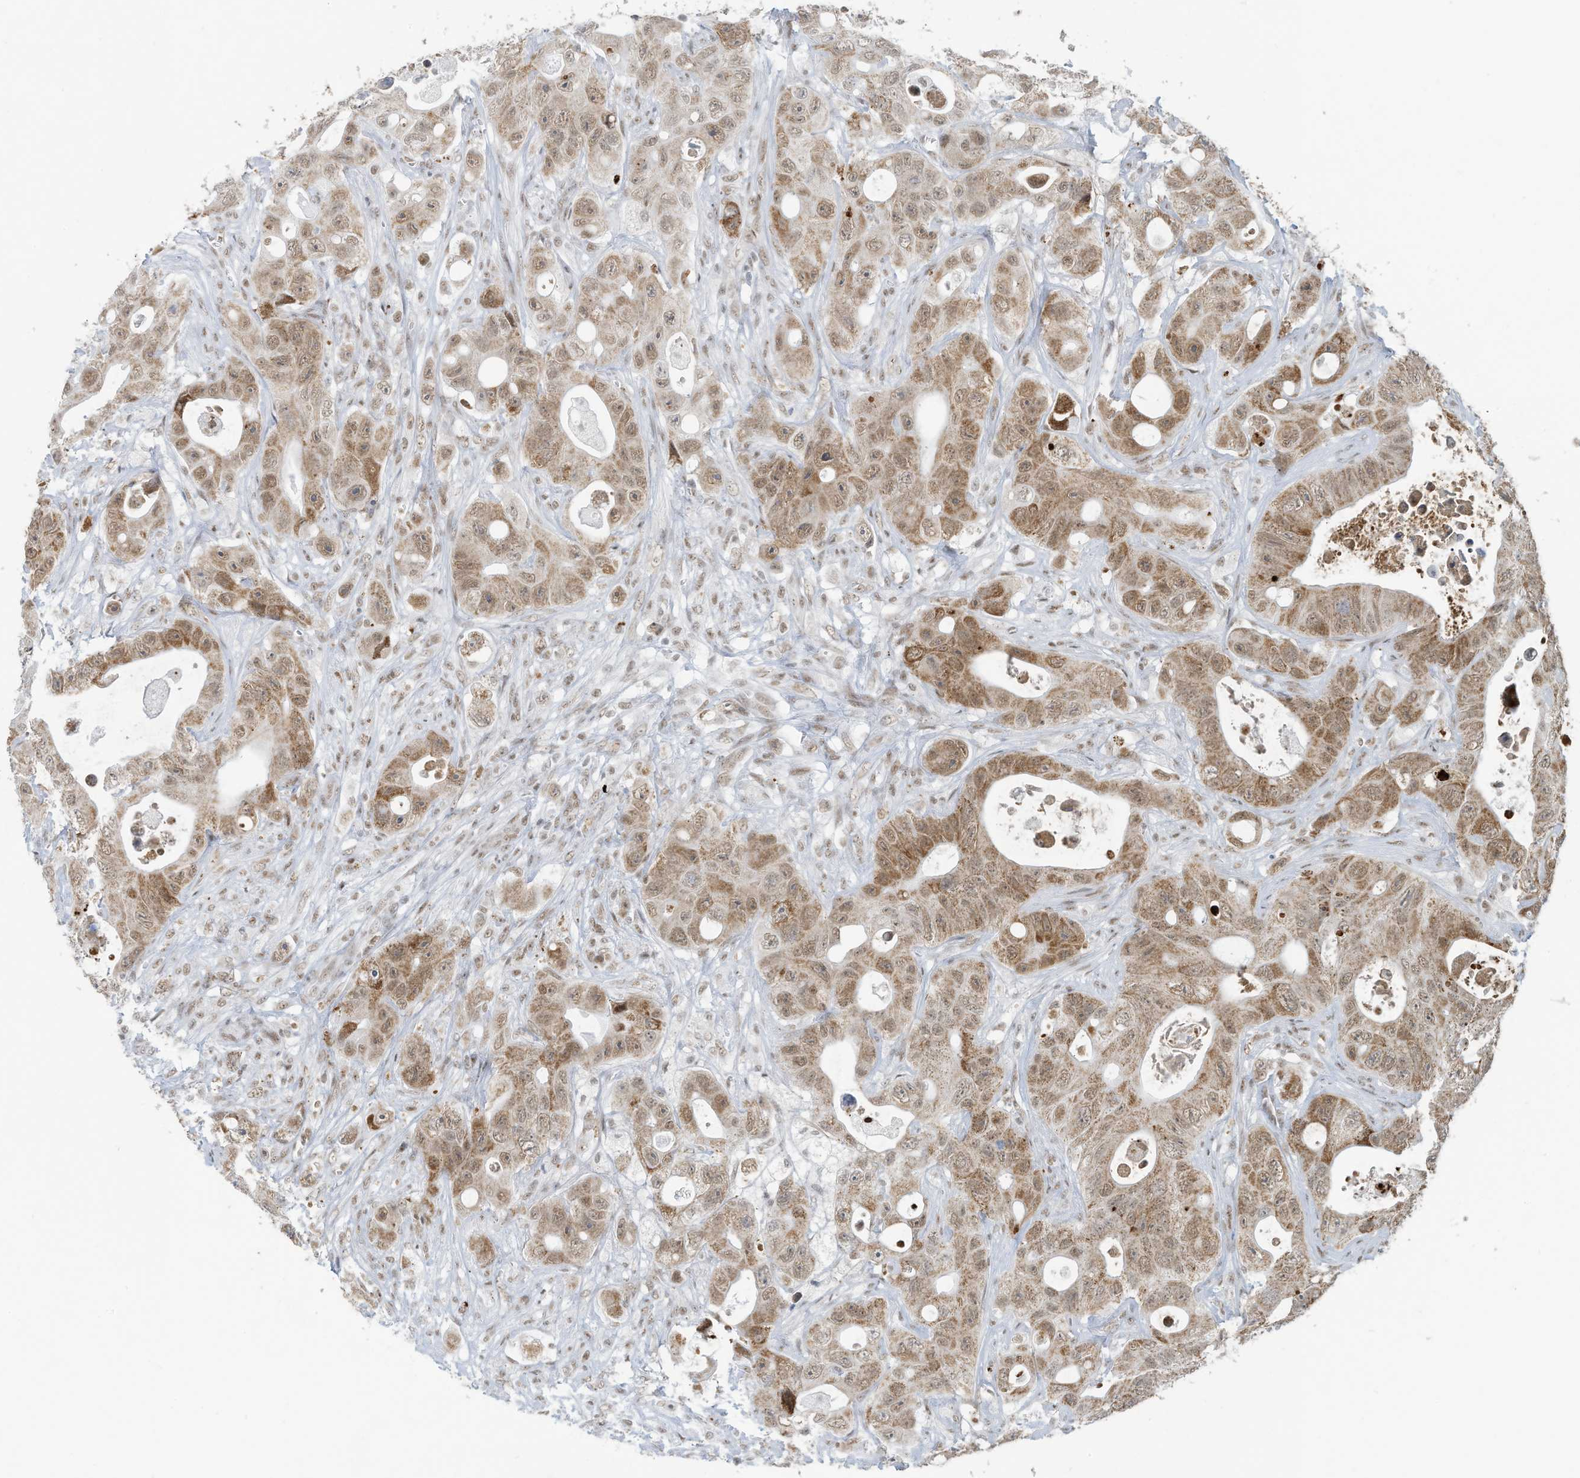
{"staining": {"intensity": "moderate", "quantity": ">75%", "location": "cytoplasmic/membranous,nuclear"}, "tissue": "colorectal cancer", "cell_type": "Tumor cells", "image_type": "cancer", "snomed": [{"axis": "morphology", "description": "Adenocarcinoma, NOS"}, {"axis": "topography", "description": "Colon"}], "caption": "This is a photomicrograph of immunohistochemistry staining of colorectal cancer (adenocarcinoma), which shows moderate positivity in the cytoplasmic/membranous and nuclear of tumor cells.", "gene": "ECT2L", "patient": {"sex": "female", "age": 46}}